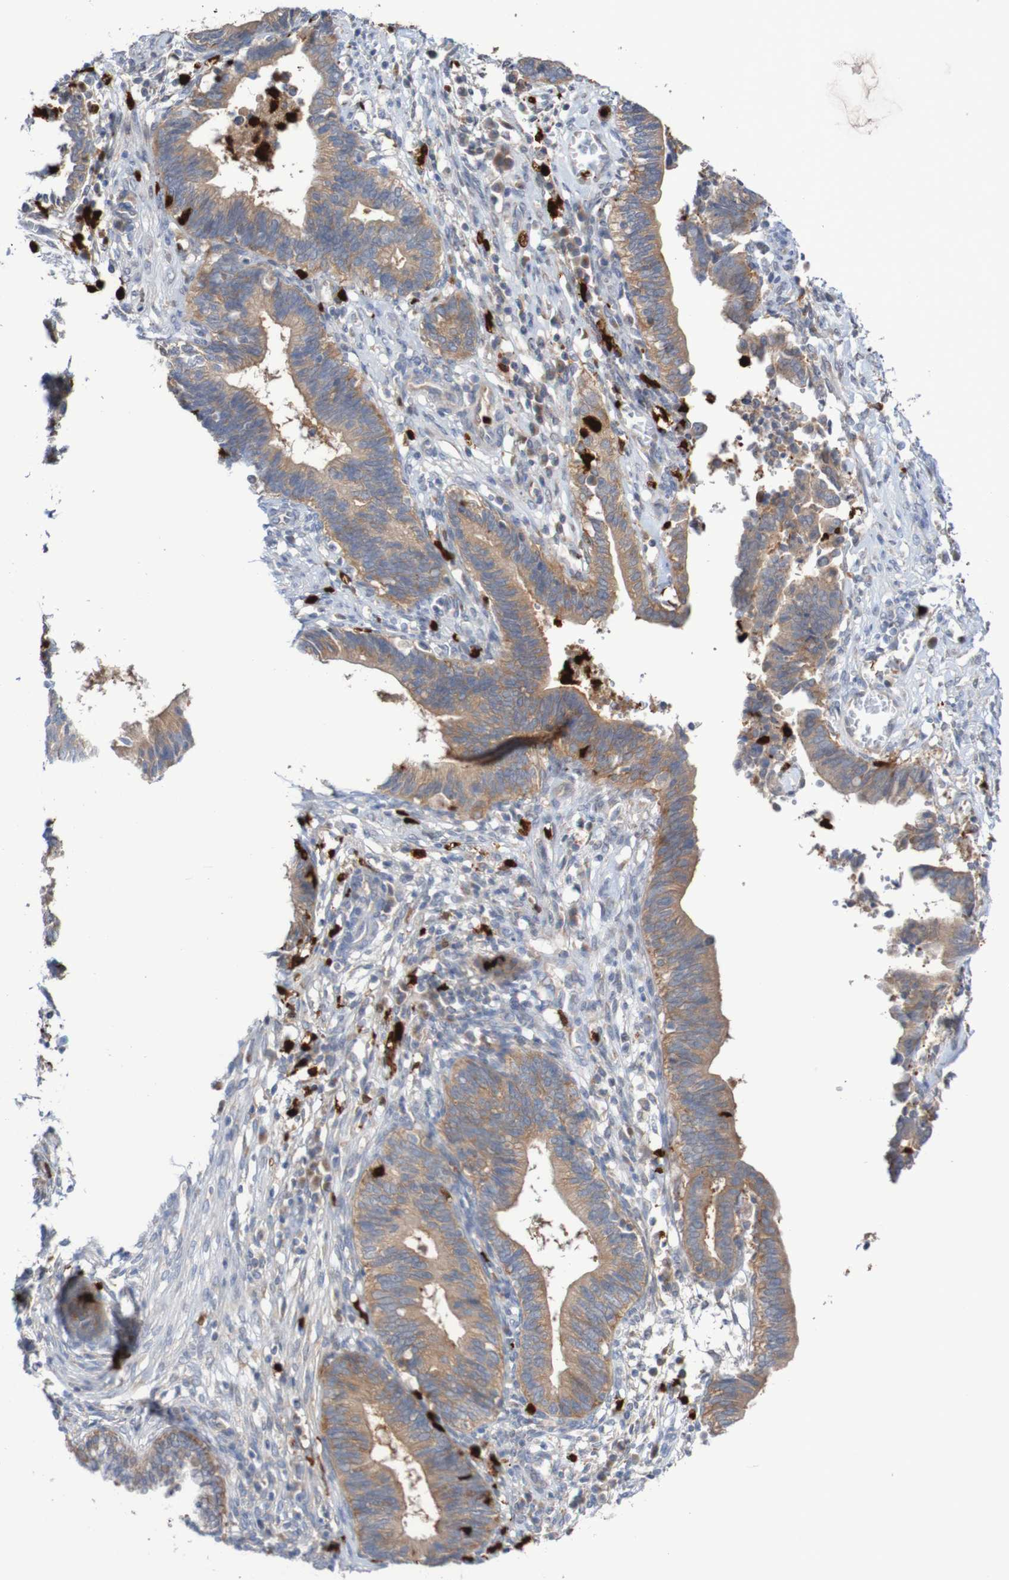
{"staining": {"intensity": "moderate", "quantity": "25%-75%", "location": "cytoplasmic/membranous"}, "tissue": "cervical cancer", "cell_type": "Tumor cells", "image_type": "cancer", "snomed": [{"axis": "morphology", "description": "Adenocarcinoma, NOS"}, {"axis": "topography", "description": "Cervix"}], "caption": "A brown stain labels moderate cytoplasmic/membranous expression of a protein in human adenocarcinoma (cervical) tumor cells. The staining was performed using DAB (3,3'-diaminobenzidine), with brown indicating positive protein expression. Nuclei are stained blue with hematoxylin.", "gene": "PARP4", "patient": {"sex": "female", "age": 44}}